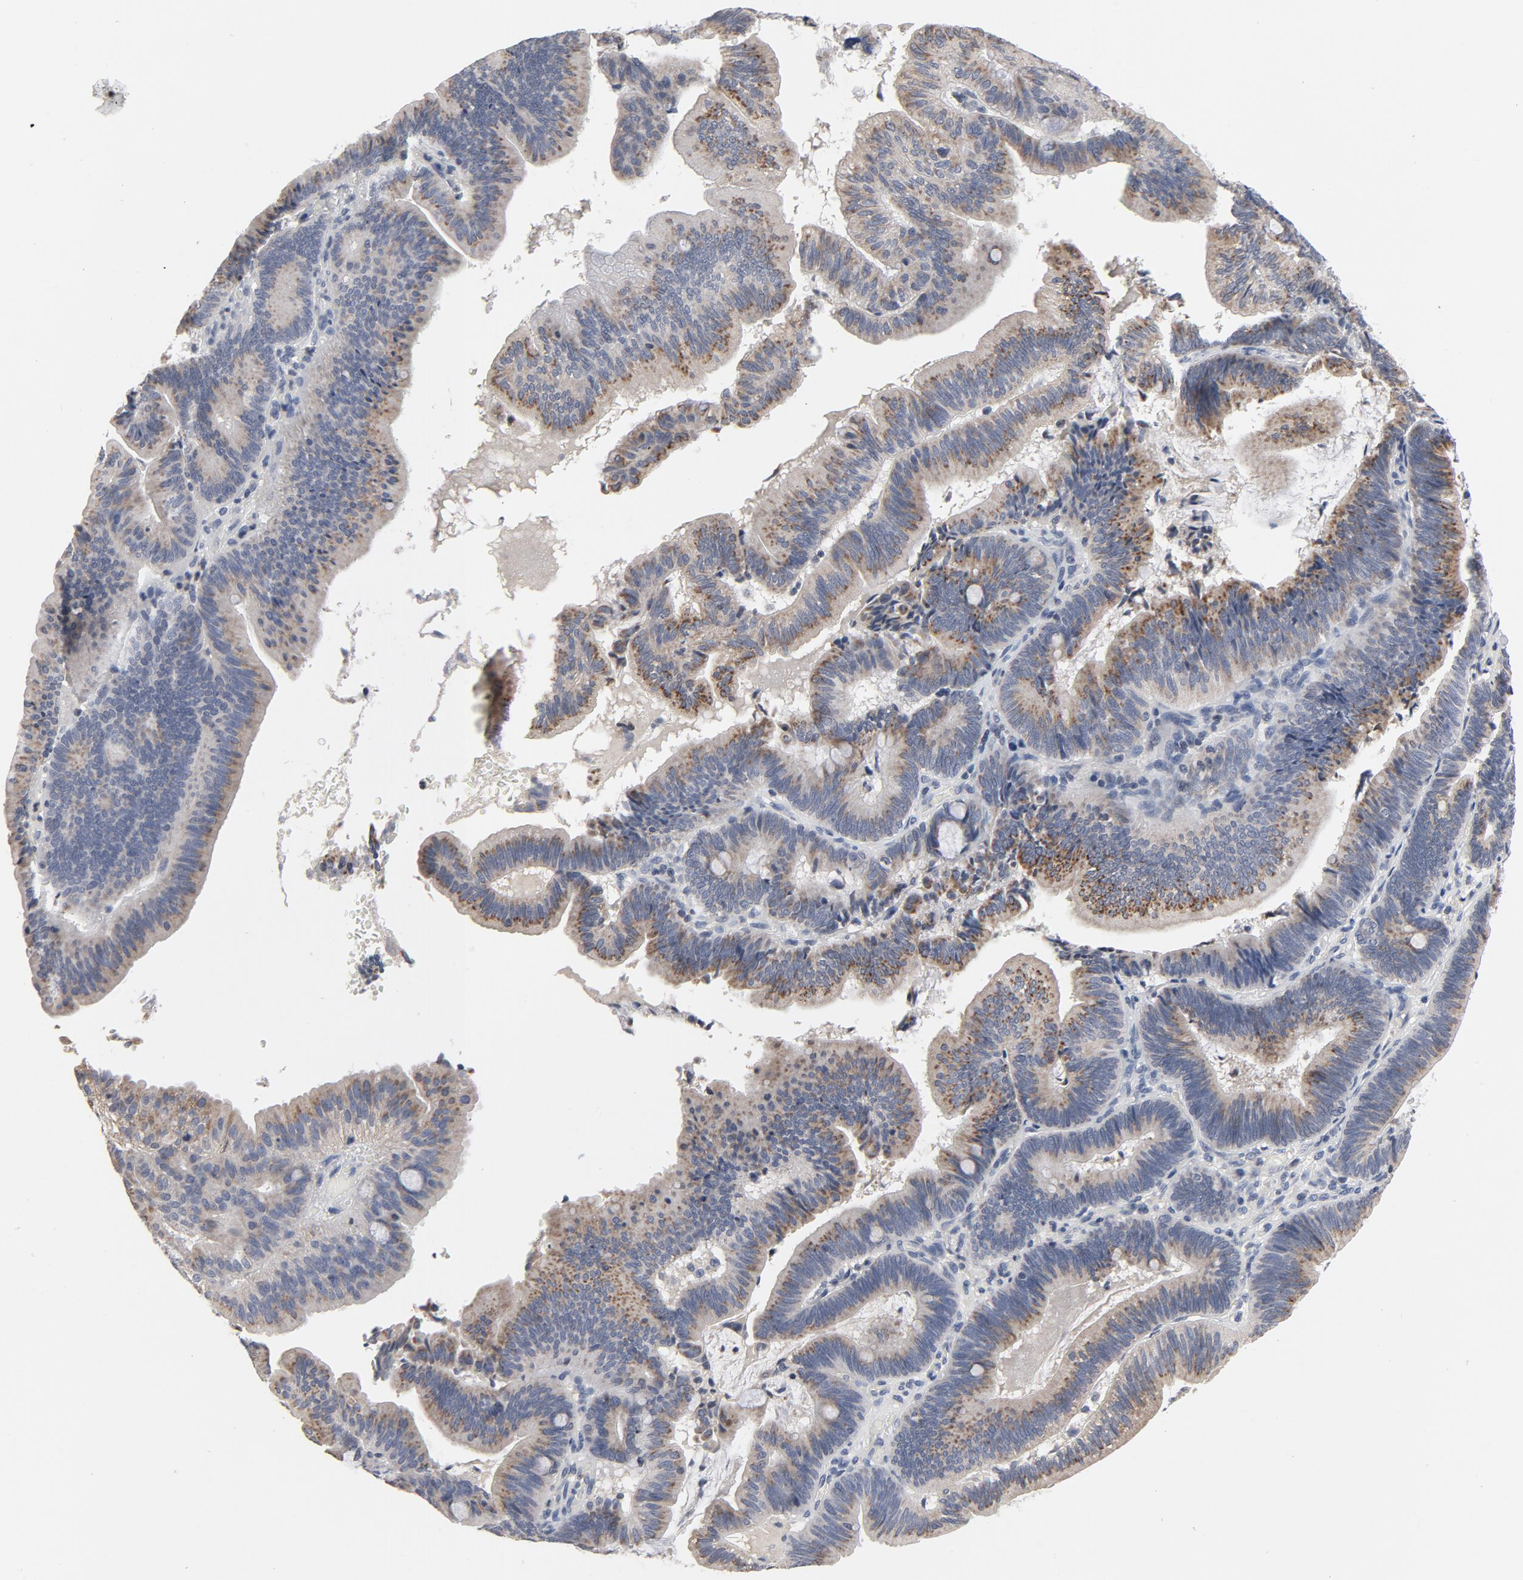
{"staining": {"intensity": "moderate", "quantity": ">75%", "location": "cytoplasmic/membranous"}, "tissue": "pancreatic cancer", "cell_type": "Tumor cells", "image_type": "cancer", "snomed": [{"axis": "morphology", "description": "Adenocarcinoma, NOS"}, {"axis": "topography", "description": "Pancreas"}], "caption": "A high-resolution photomicrograph shows immunohistochemistry staining of pancreatic adenocarcinoma, which exhibits moderate cytoplasmic/membranous positivity in approximately >75% of tumor cells. The staining was performed using DAB to visualize the protein expression in brown, while the nuclei were stained in blue with hematoxylin (Magnification: 20x).", "gene": "TCL1A", "patient": {"sex": "male", "age": 82}}